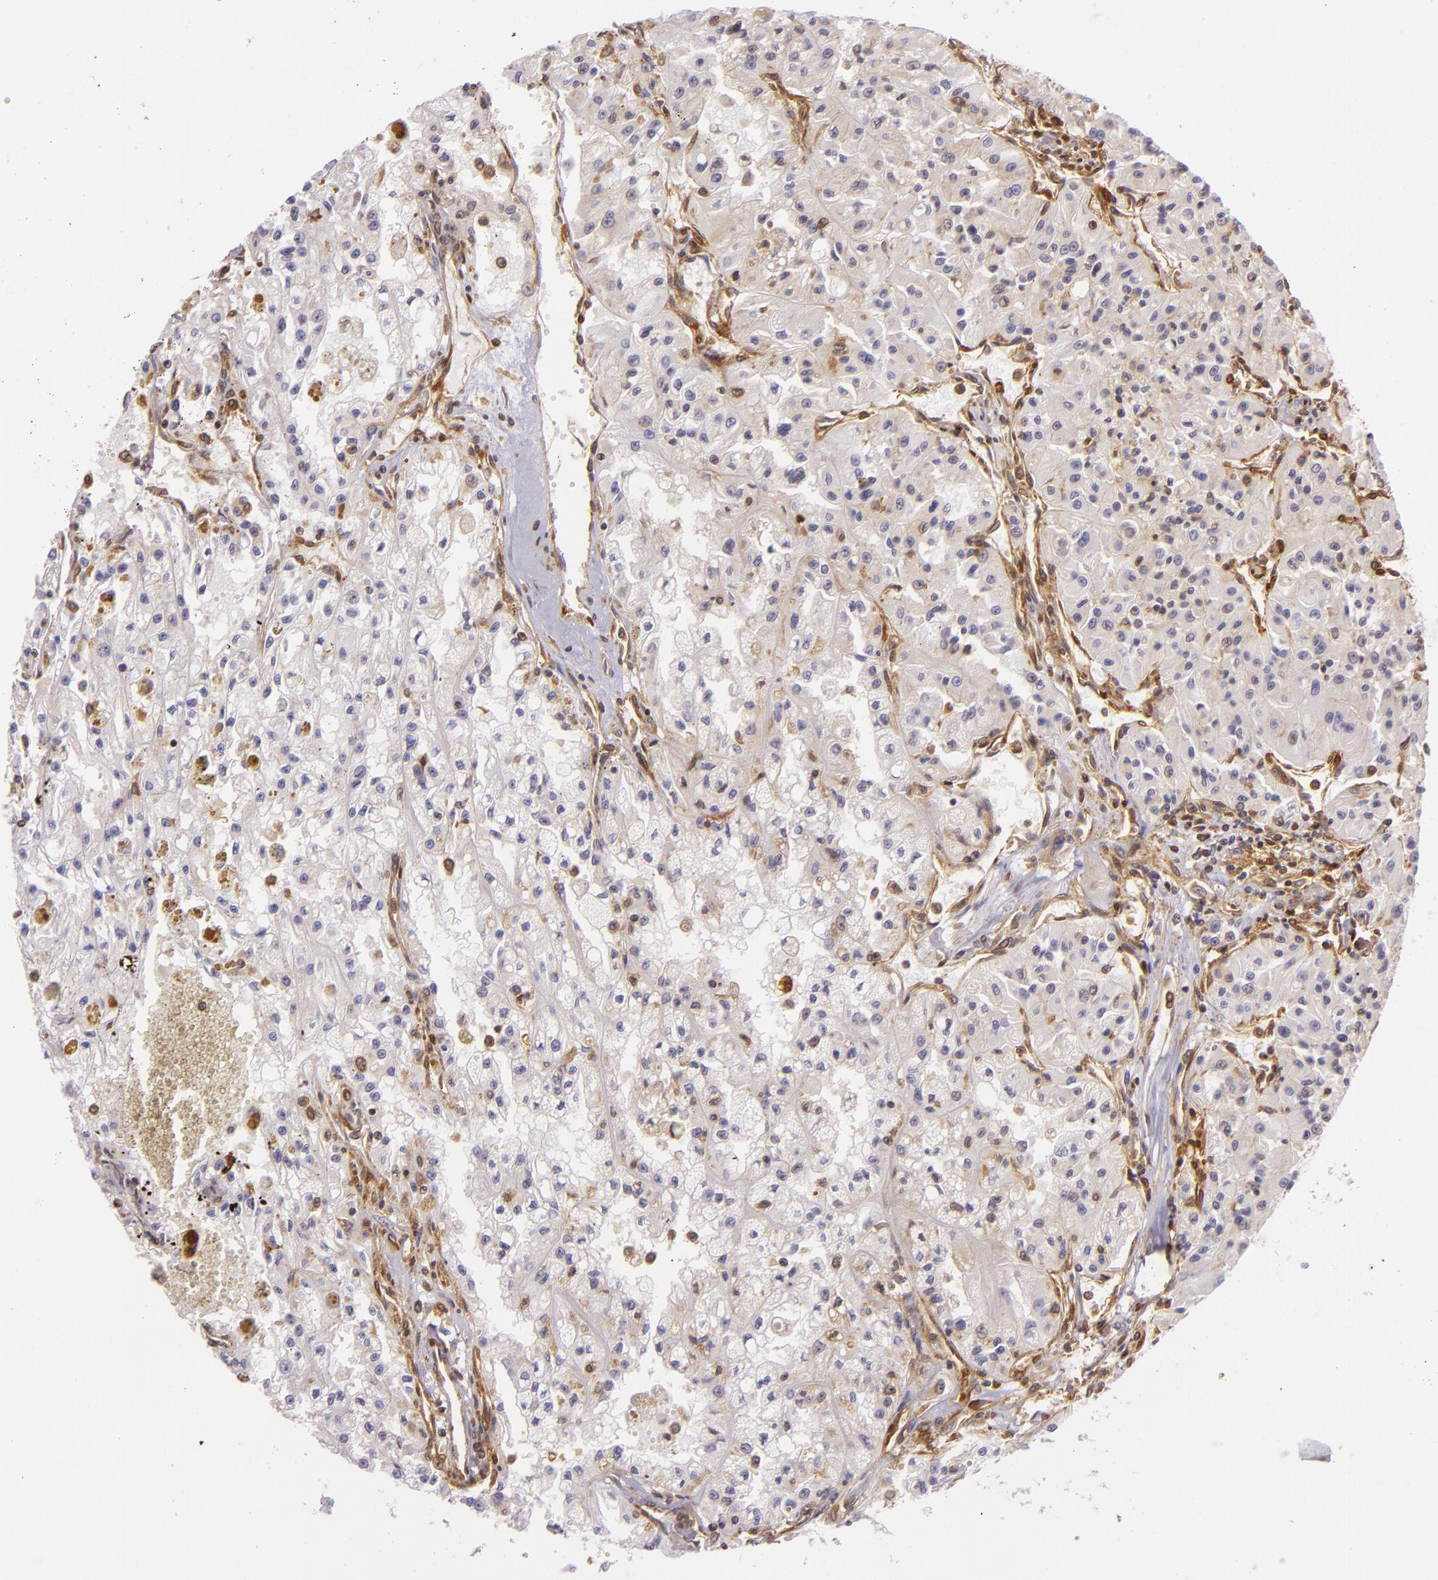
{"staining": {"intensity": "moderate", "quantity": "25%-75%", "location": "cytoplasmic/membranous"}, "tissue": "renal cancer", "cell_type": "Tumor cells", "image_type": "cancer", "snomed": [{"axis": "morphology", "description": "Adenocarcinoma, NOS"}, {"axis": "topography", "description": "Kidney"}], "caption": "The micrograph displays staining of renal cancer (adenocarcinoma), revealing moderate cytoplasmic/membranous protein staining (brown color) within tumor cells.", "gene": "TLN1", "patient": {"sex": "male", "age": 78}}